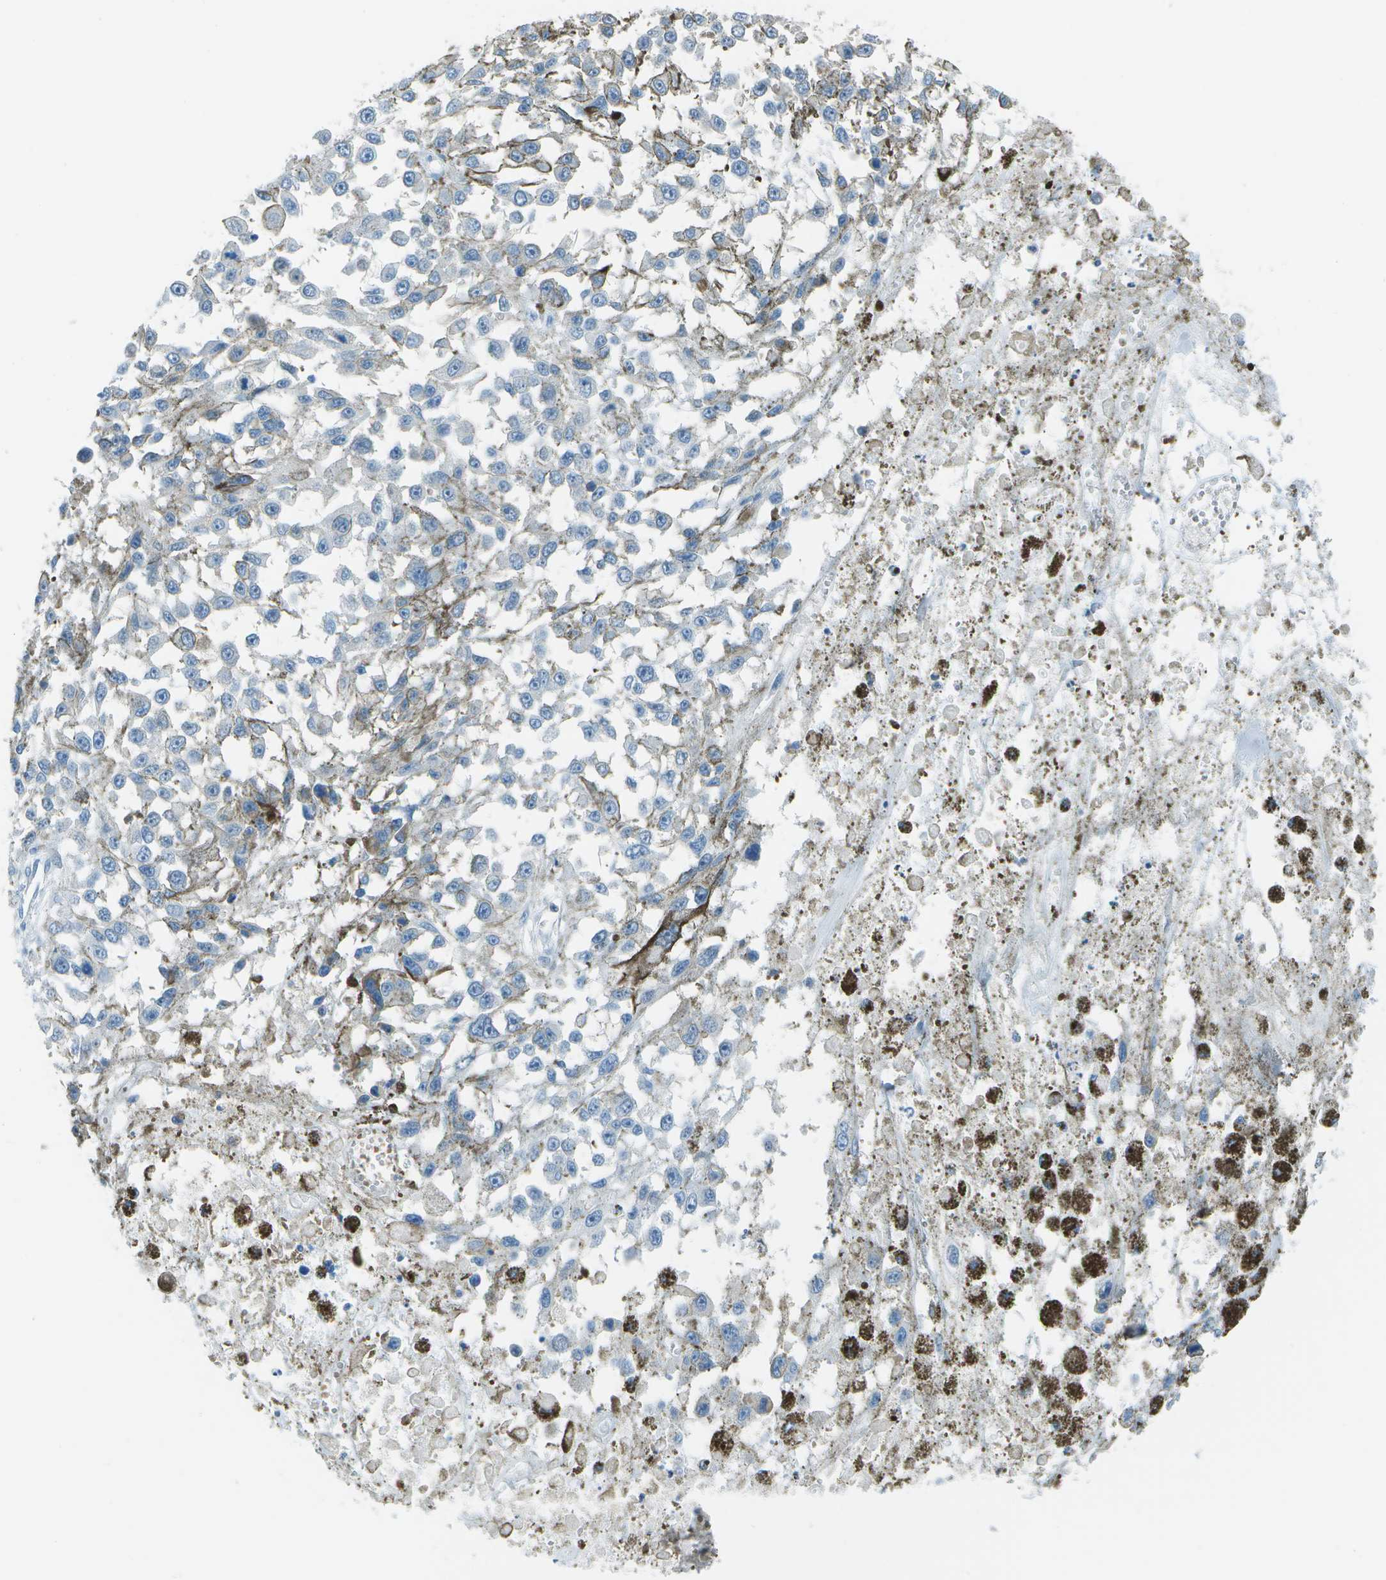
{"staining": {"intensity": "negative", "quantity": "none", "location": "none"}, "tissue": "melanoma", "cell_type": "Tumor cells", "image_type": "cancer", "snomed": [{"axis": "morphology", "description": "Malignant melanoma, Metastatic site"}, {"axis": "topography", "description": "Lymph node"}], "caption": "High power microscopy photomicrograph of an immunohistochemistry photomicrograph of melanoma, revealing no significant positivity in tumor cells.", "gene": "ASL", "patient": {"sex": "male", "age": 59}}